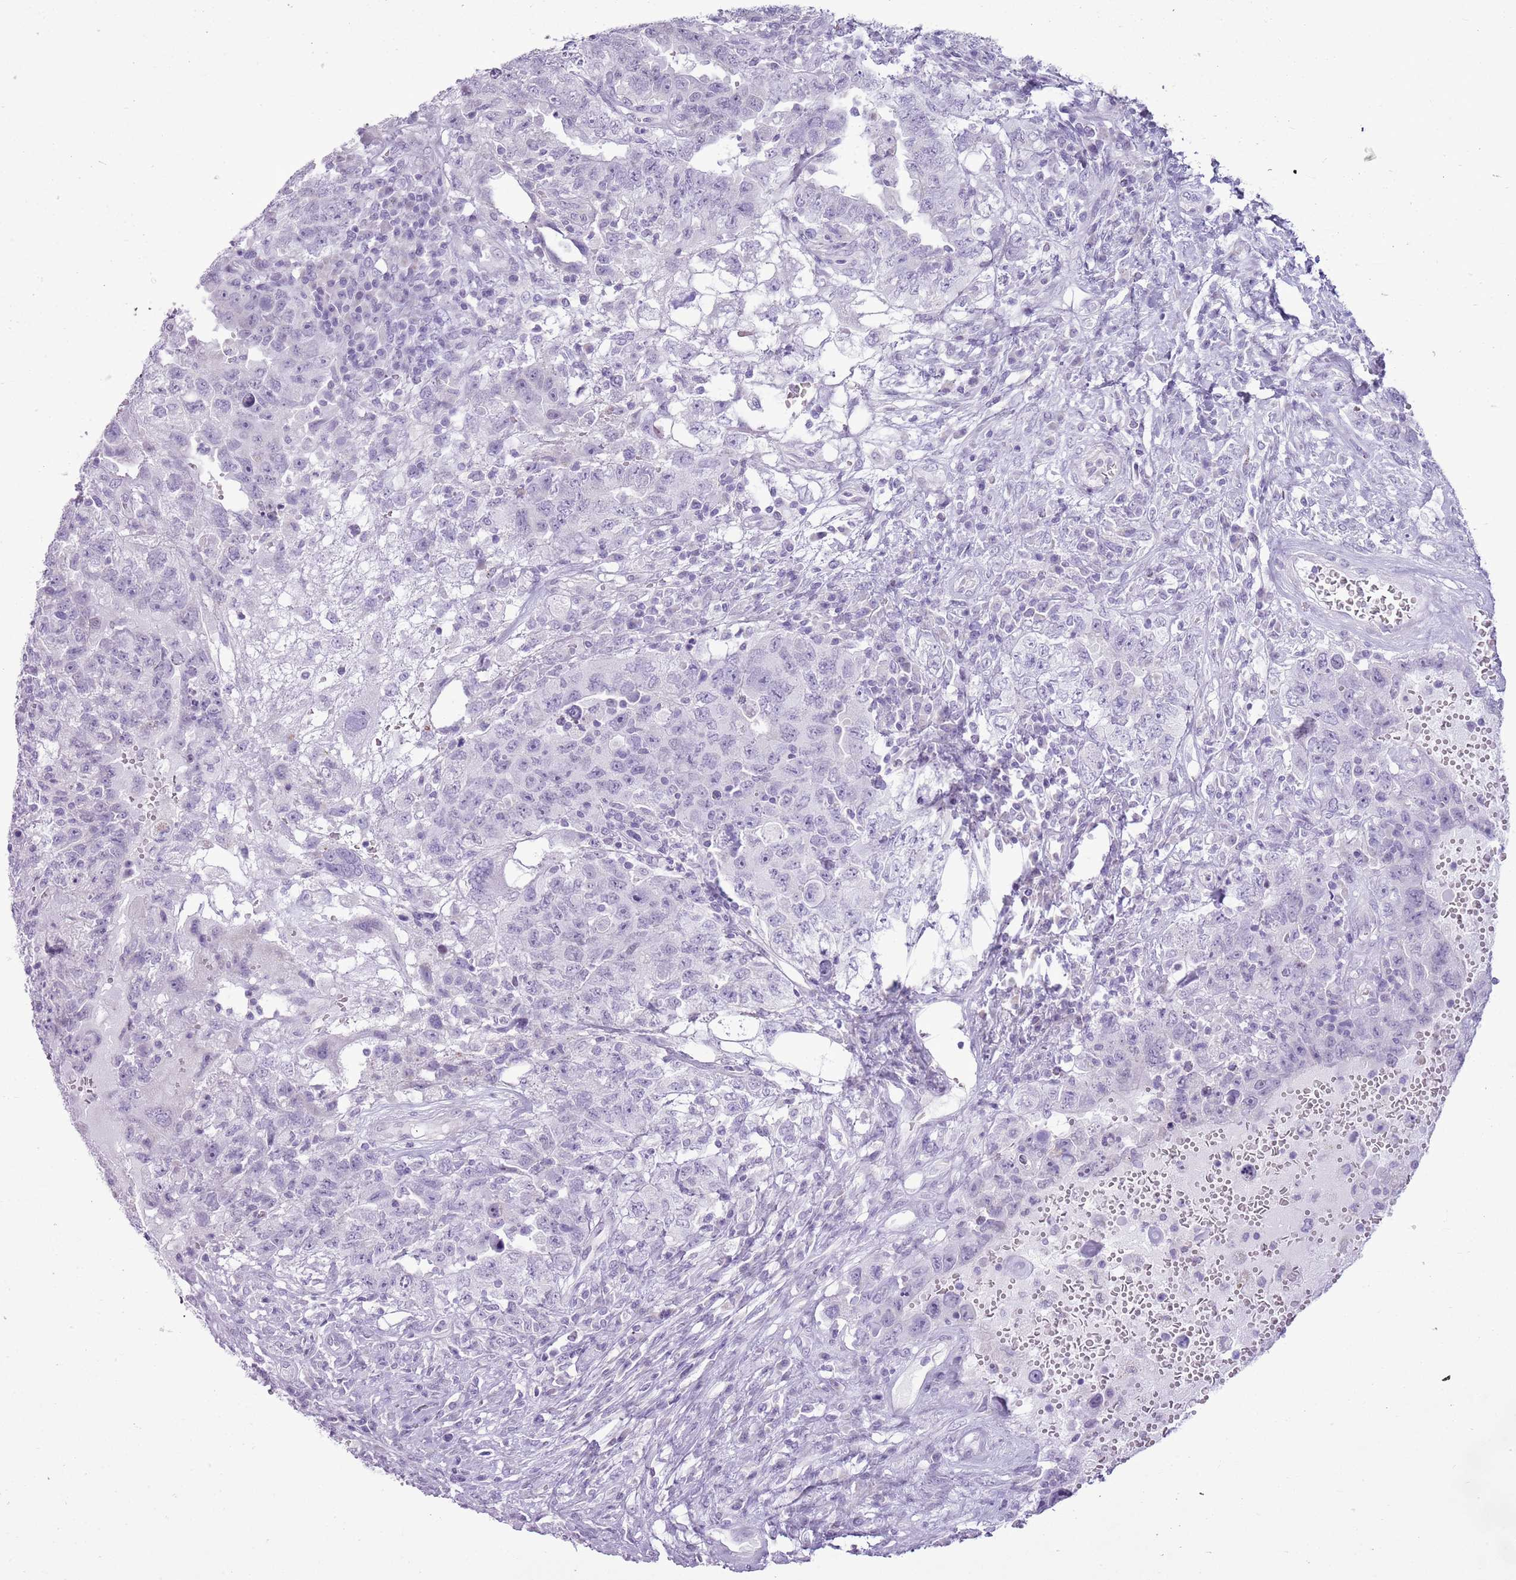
{"staining": {"intensity": "negative", "quantity": "none", "location": "none"}, "tissue": "testis cancer", "cell_type": "Tumor cells", "image_type": "cancer", "snomed": [{"axis": "morphology", "description": "Carcinoma, Embryonal, NOS"}, {"axis": "topography", "description": "Testis"}], "caption": "This is an immunohistochemistry (IHC) image of human testis cancer (embryonal carcinoma). There is no positivity in tumor cells.", "gene": "RPL3L", "patient": {"sex": "male", "age": 26}}